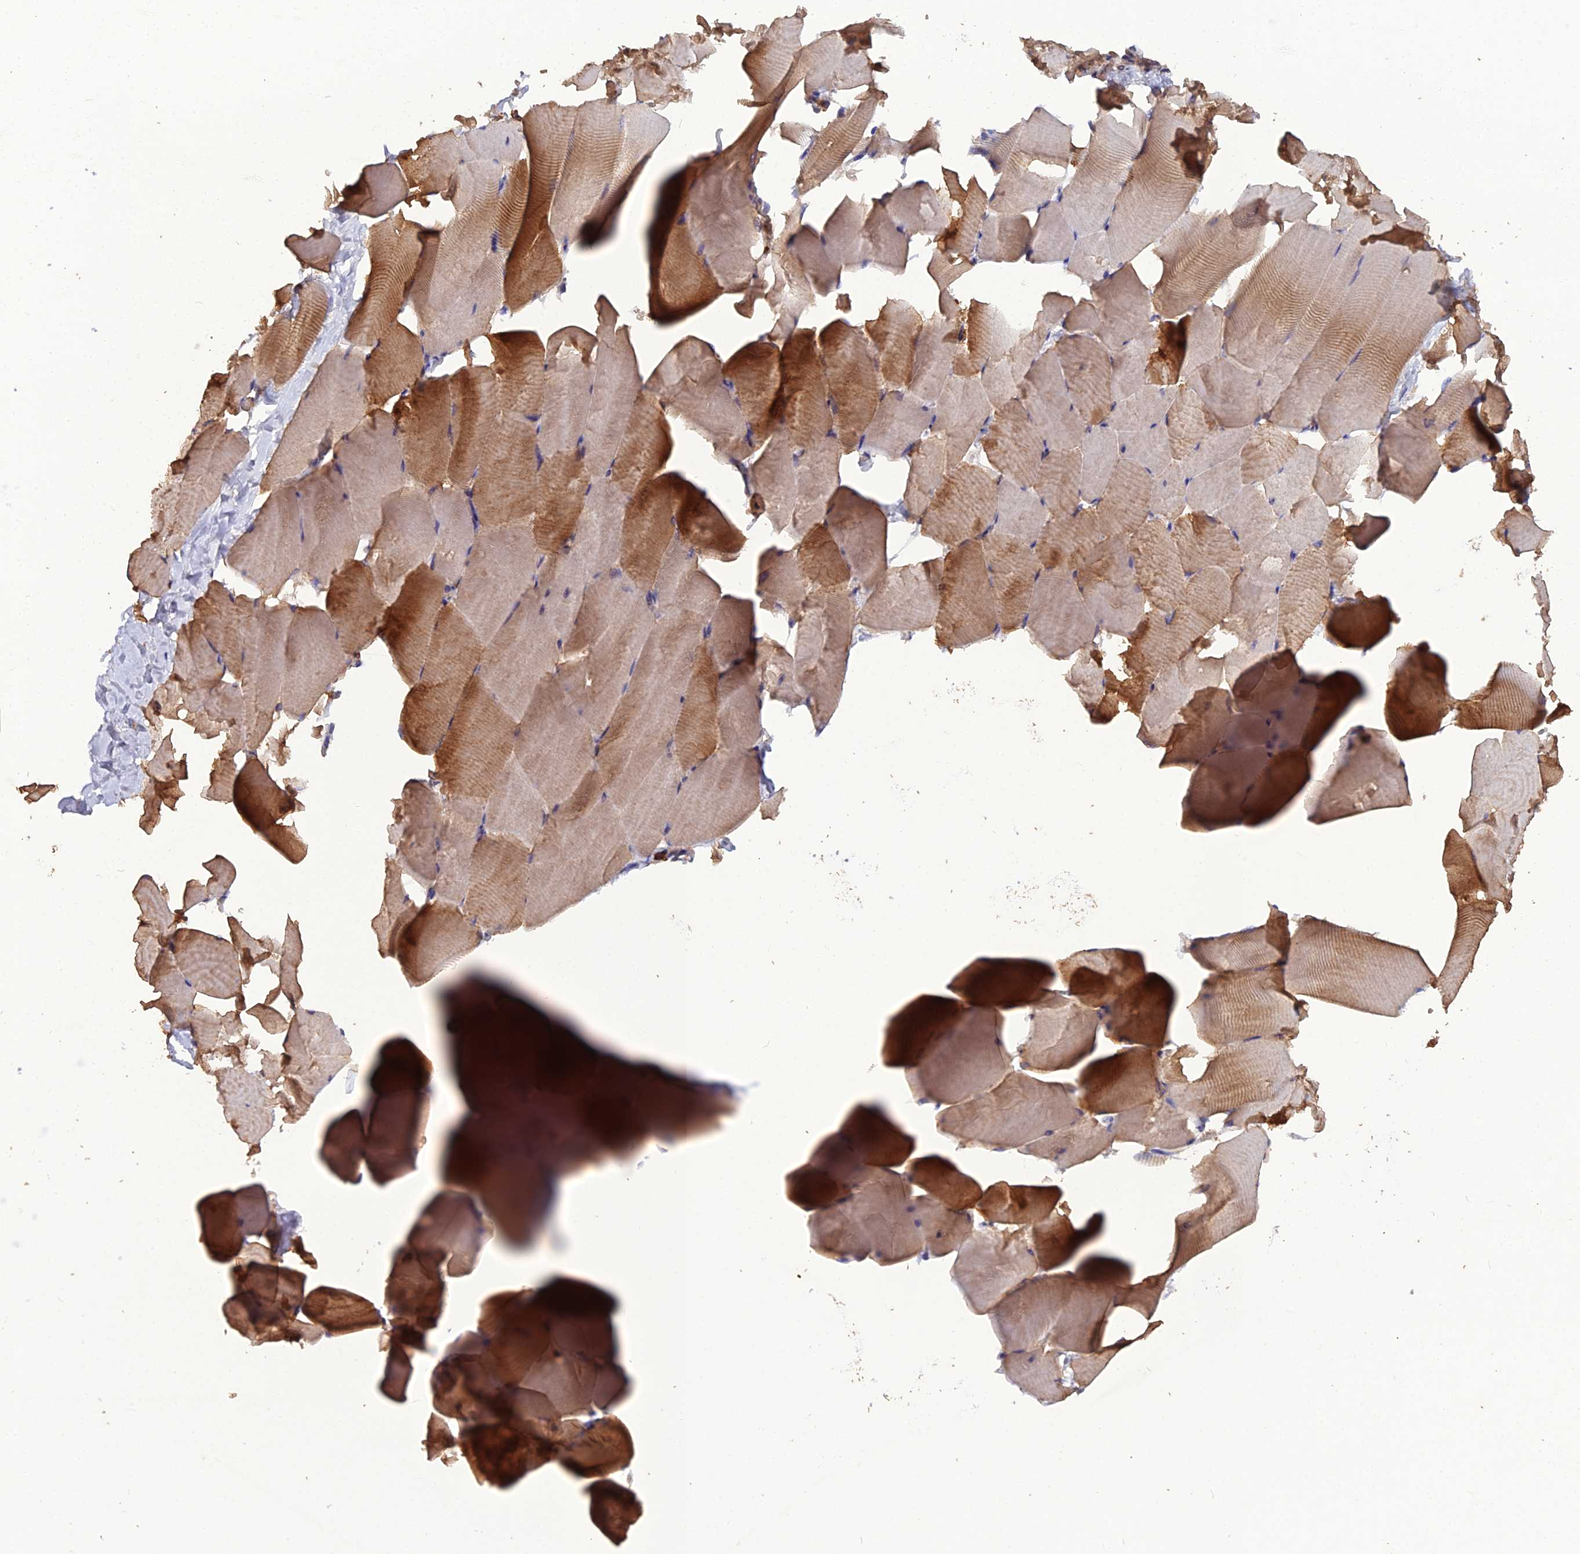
{"staining": {"intensity": "moderate", "quantity": "25%-75%", "location": "cytoplasmic/membranous"}, "tissue": "skeletal muscle", "cell_type": "Myocytes", "image_type": "normal", "snomed": [{"axis": "morphology", "description": "Normal tissue, NOS"}, {"axis": "topography", "description": "Skeletal muscle"}], "caption": "Immunohistochemistry staining of benign skeletal muscle, which displays medium levels of moderate cytoplasmic/membranous positivity in about 25%-75% of myocytes indicating moderate cytoplasmic/membranous protein staining. The staining was performed using DAB (brown) for protein detection and nuclei were counterstained in hematoxylin (blue).", "gene": "TMEM258", "patient": {"sex": "male", "age": 25}}